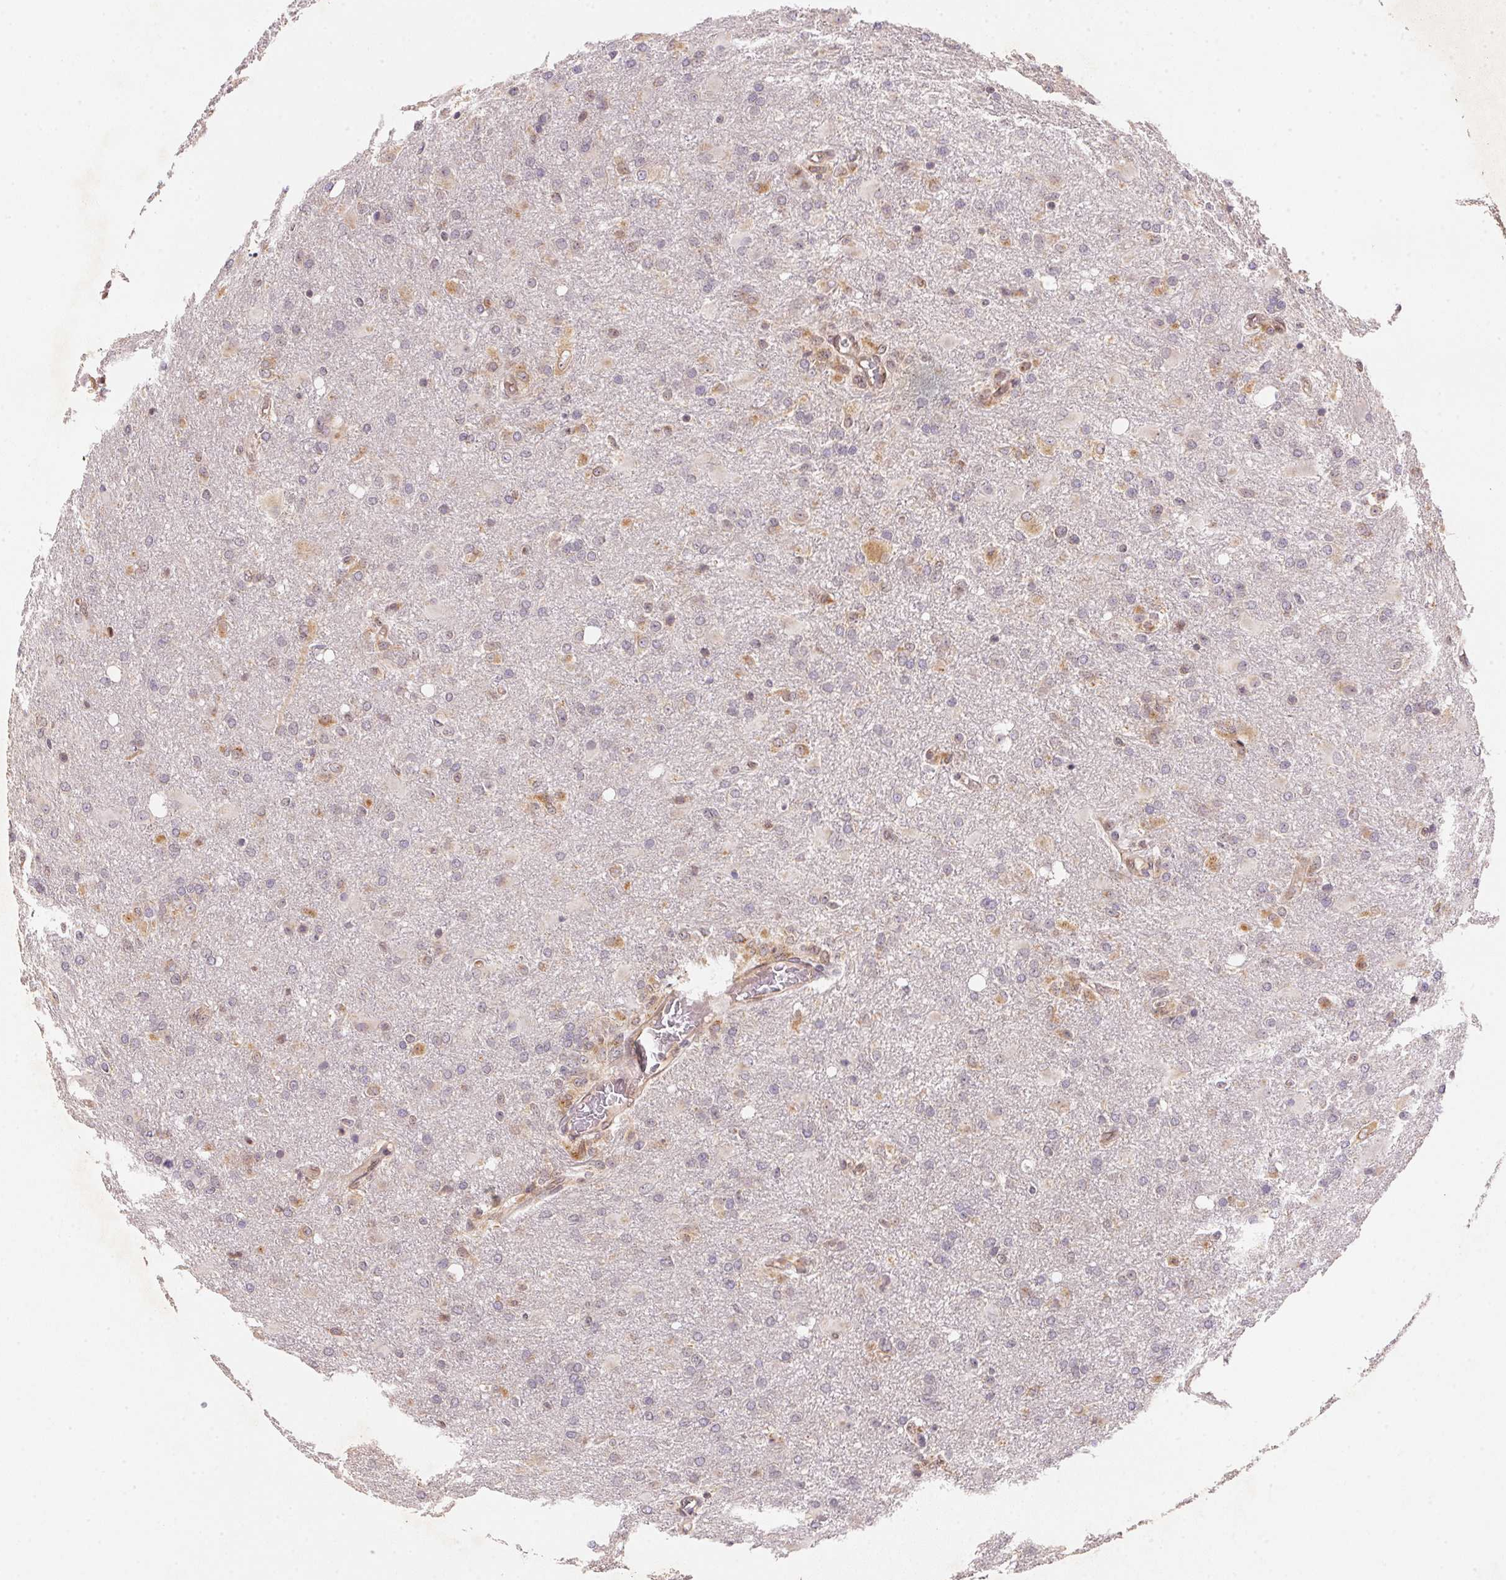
{"staining": {"intensity": "moderate", "quantity": "<25%", "location": "cytoplasmic/membranous"}, "tissue": "glioma", "cell_type": "Tumor cells", "image_type": "cancer", "snomed": [{"axis": "morphology", "description": "Glioma, malignant, High grade"}, {"axis": "topography", "description": "Brain"}], "caption": "A histopathology image showing moderate cytoplasmic/membranous expression in about <25% of tumor cells in glioma, as visualized by brown immunohistochemical staining.", "gene": "EI24", "patient": {"sex": "male", "age": 68}}